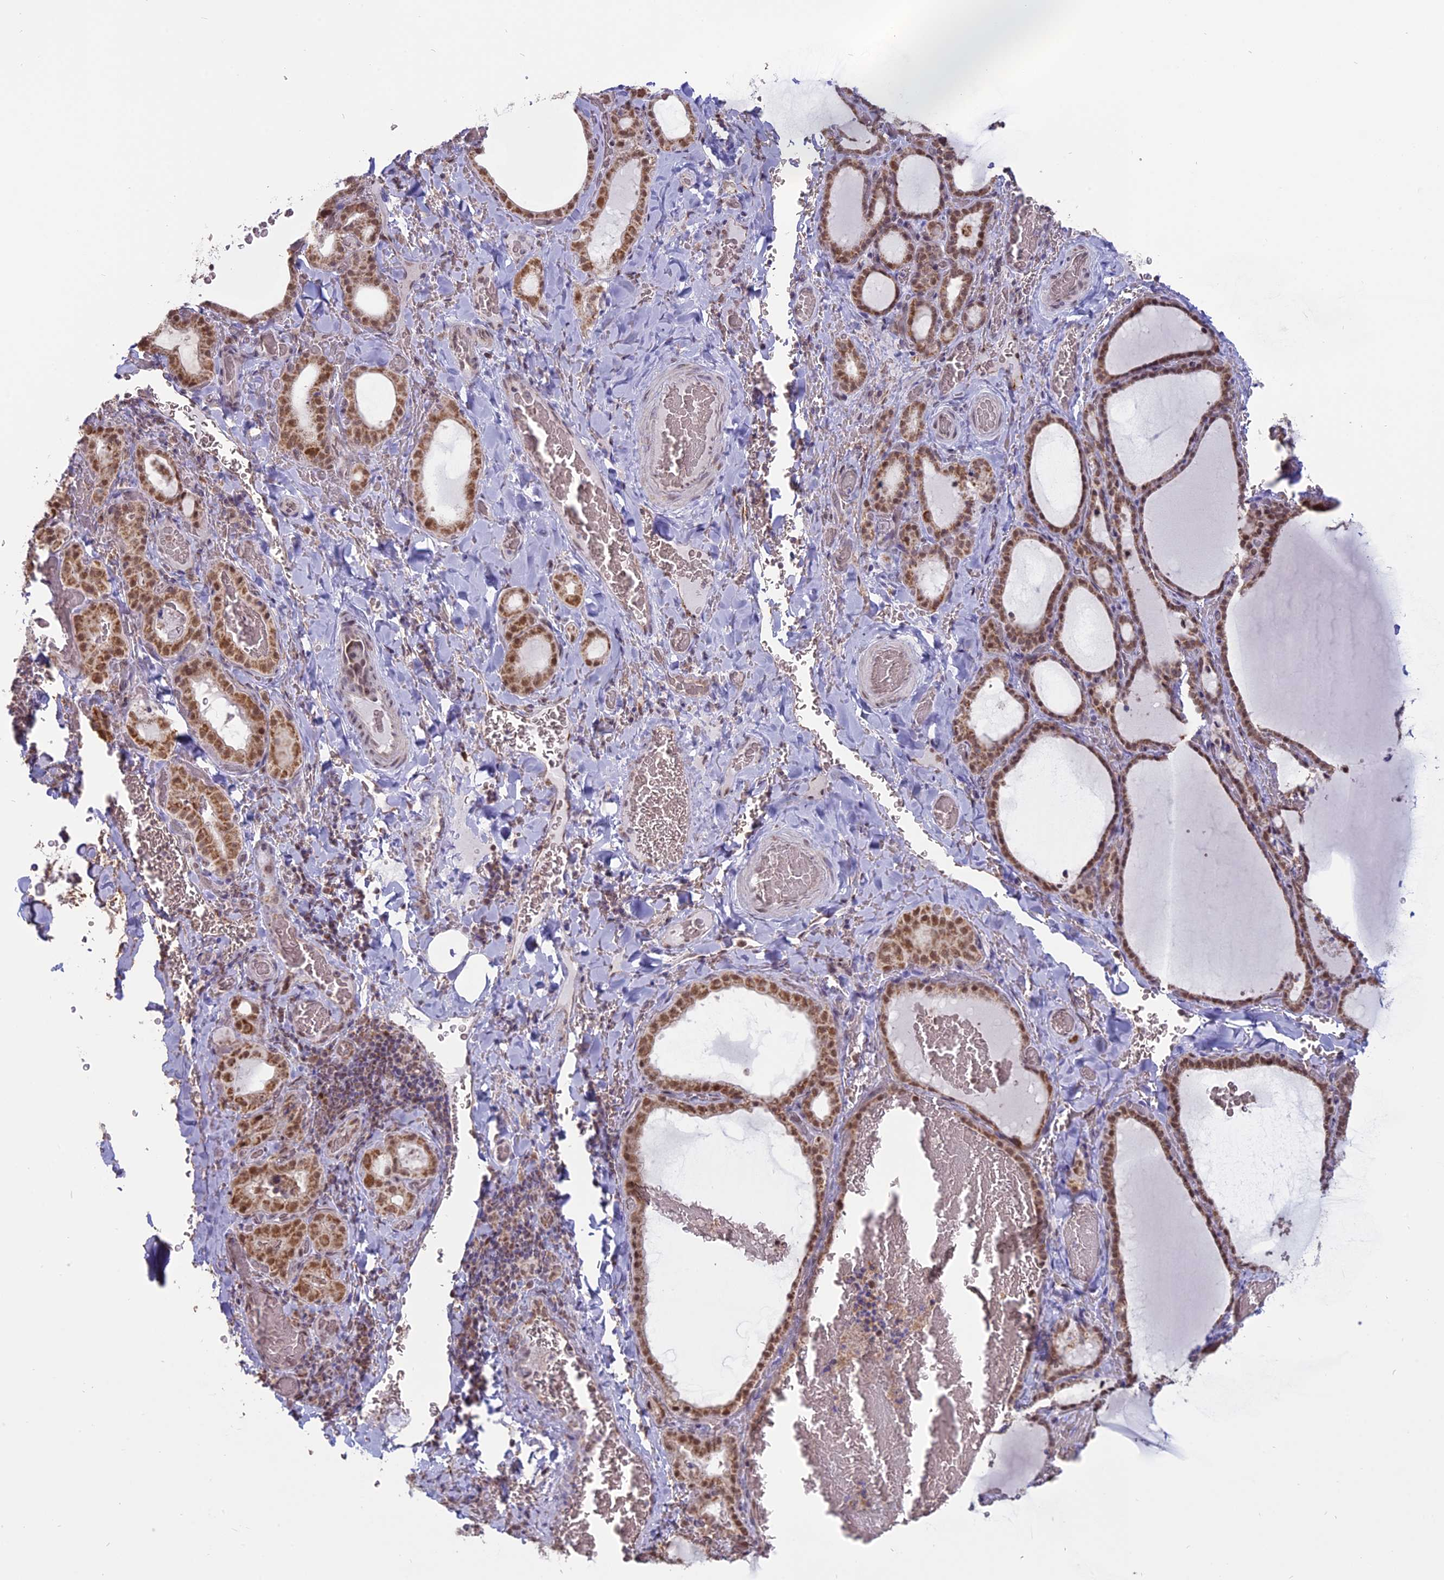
{"staining": {"intensity": "moderate", "quantity": ">75%", "location": "cytoplasmic/membranous,nuclear"}, "tissue": "thyroid gland", "cell_type": "Glandular cells", "image_type": "normal", "snomed": [{"axis": "morphology", "description": "Normal tissue, NOS"}, {"axis": "topography", "description": "Thyroid gland"}], "caption": "DAB immunohistochemical staining of benign human thyroid gland displays moderate cytoplasmic/membranous,nuclear protein expression in approximately >75% of glandular cells.", "gene": "ARHGAP40", "patient": {"sex": "female", "age": 39}}